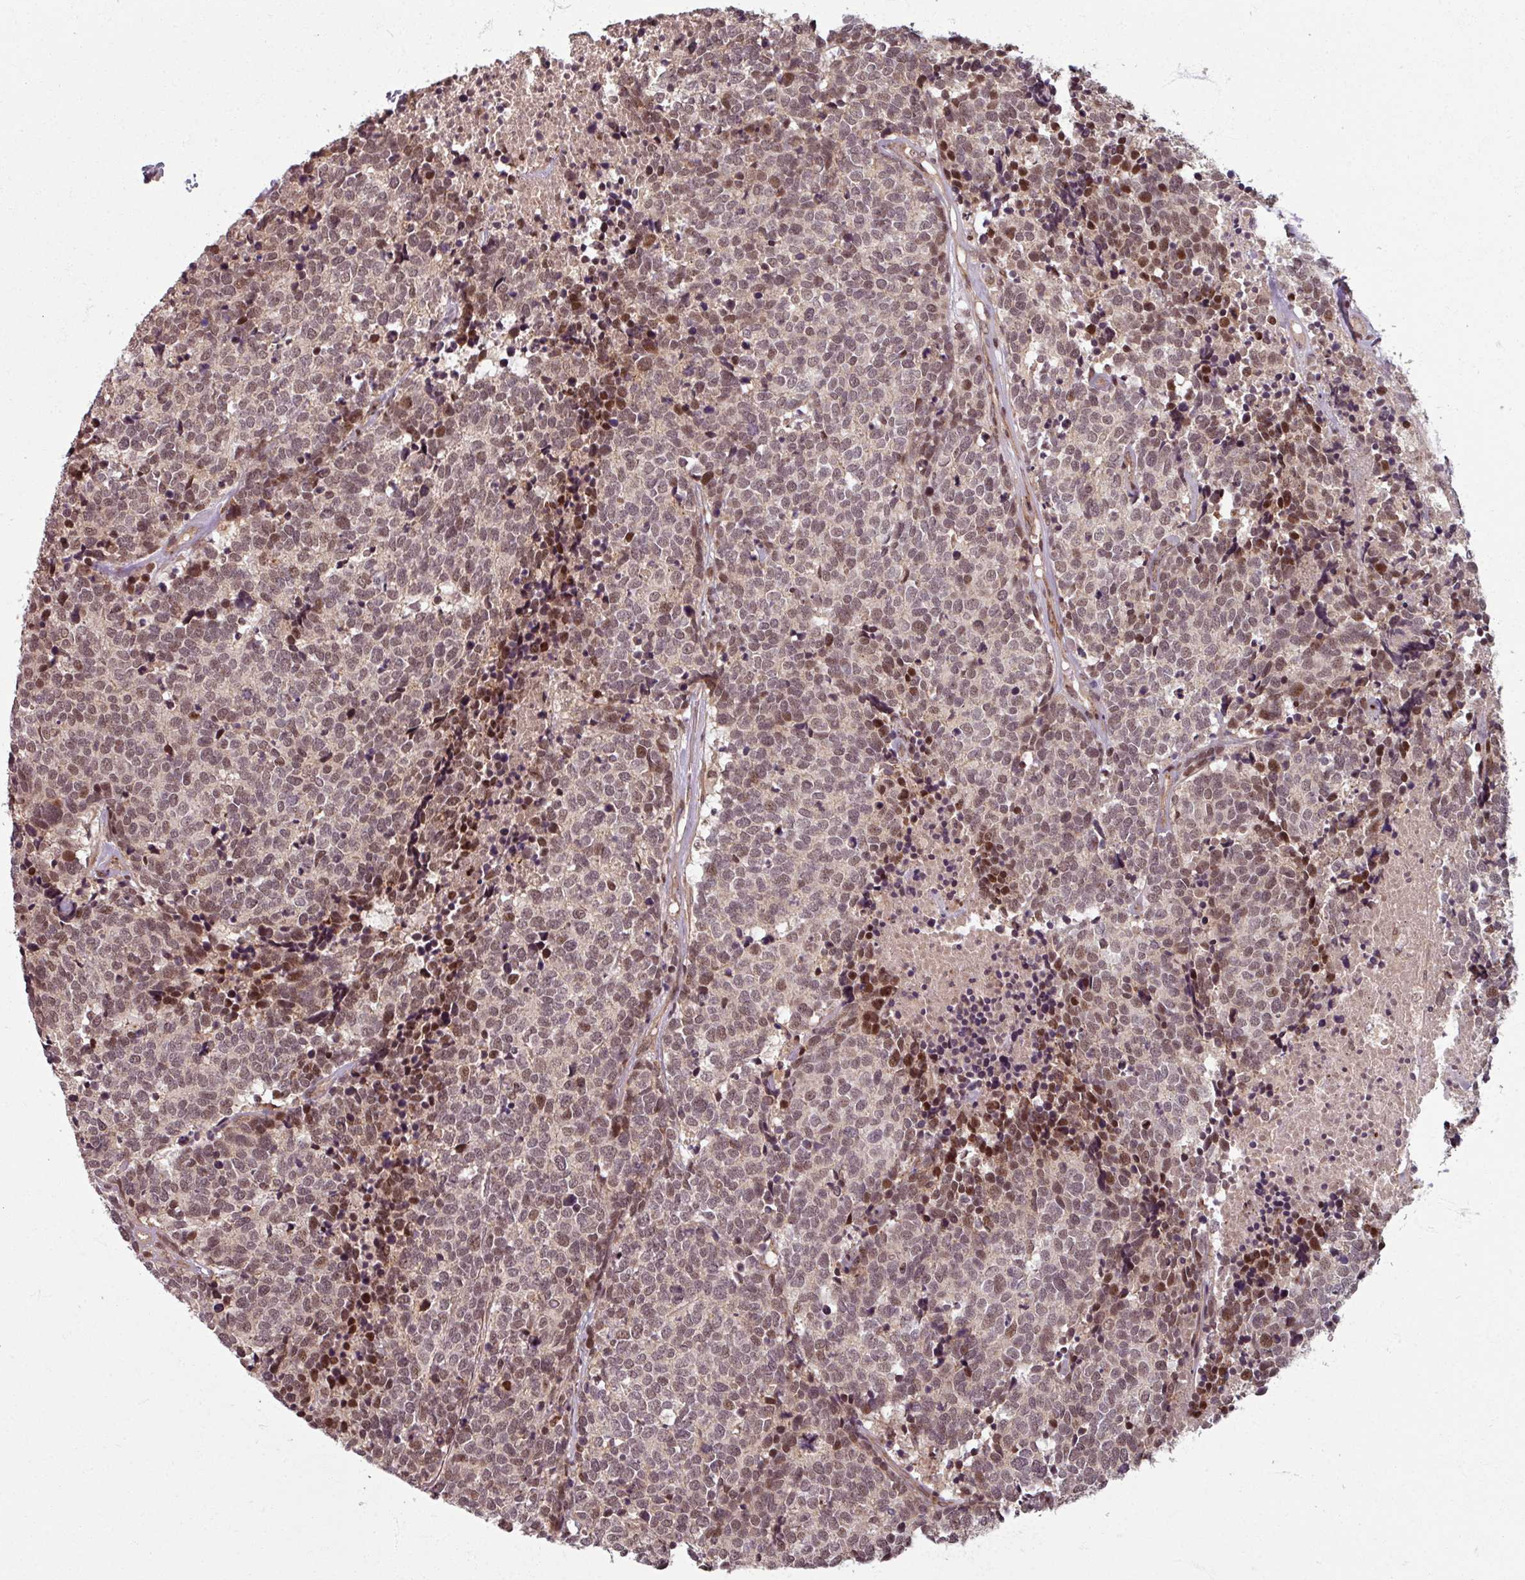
{"staining": {"intensity": "moderate", "quantity": "25%-75%", "location": "nuclear"}, "tissue": "carcinoid", "cell_type": "Tumor cells", "image_type": "cancer", "snomed": [{"axis": "morphology", "description": "Carcinoid, malignant, NOS"}, {"axis": "topography", "description": "Skin"}], "caption": "This image displays immunohistochemistry staining of malignant carcinoid, with medium moderate nuclear positivity in about 25%-75% of tumor cells.", "gene": "SWI5", "patient": {"sex": "female", "age": 79}}